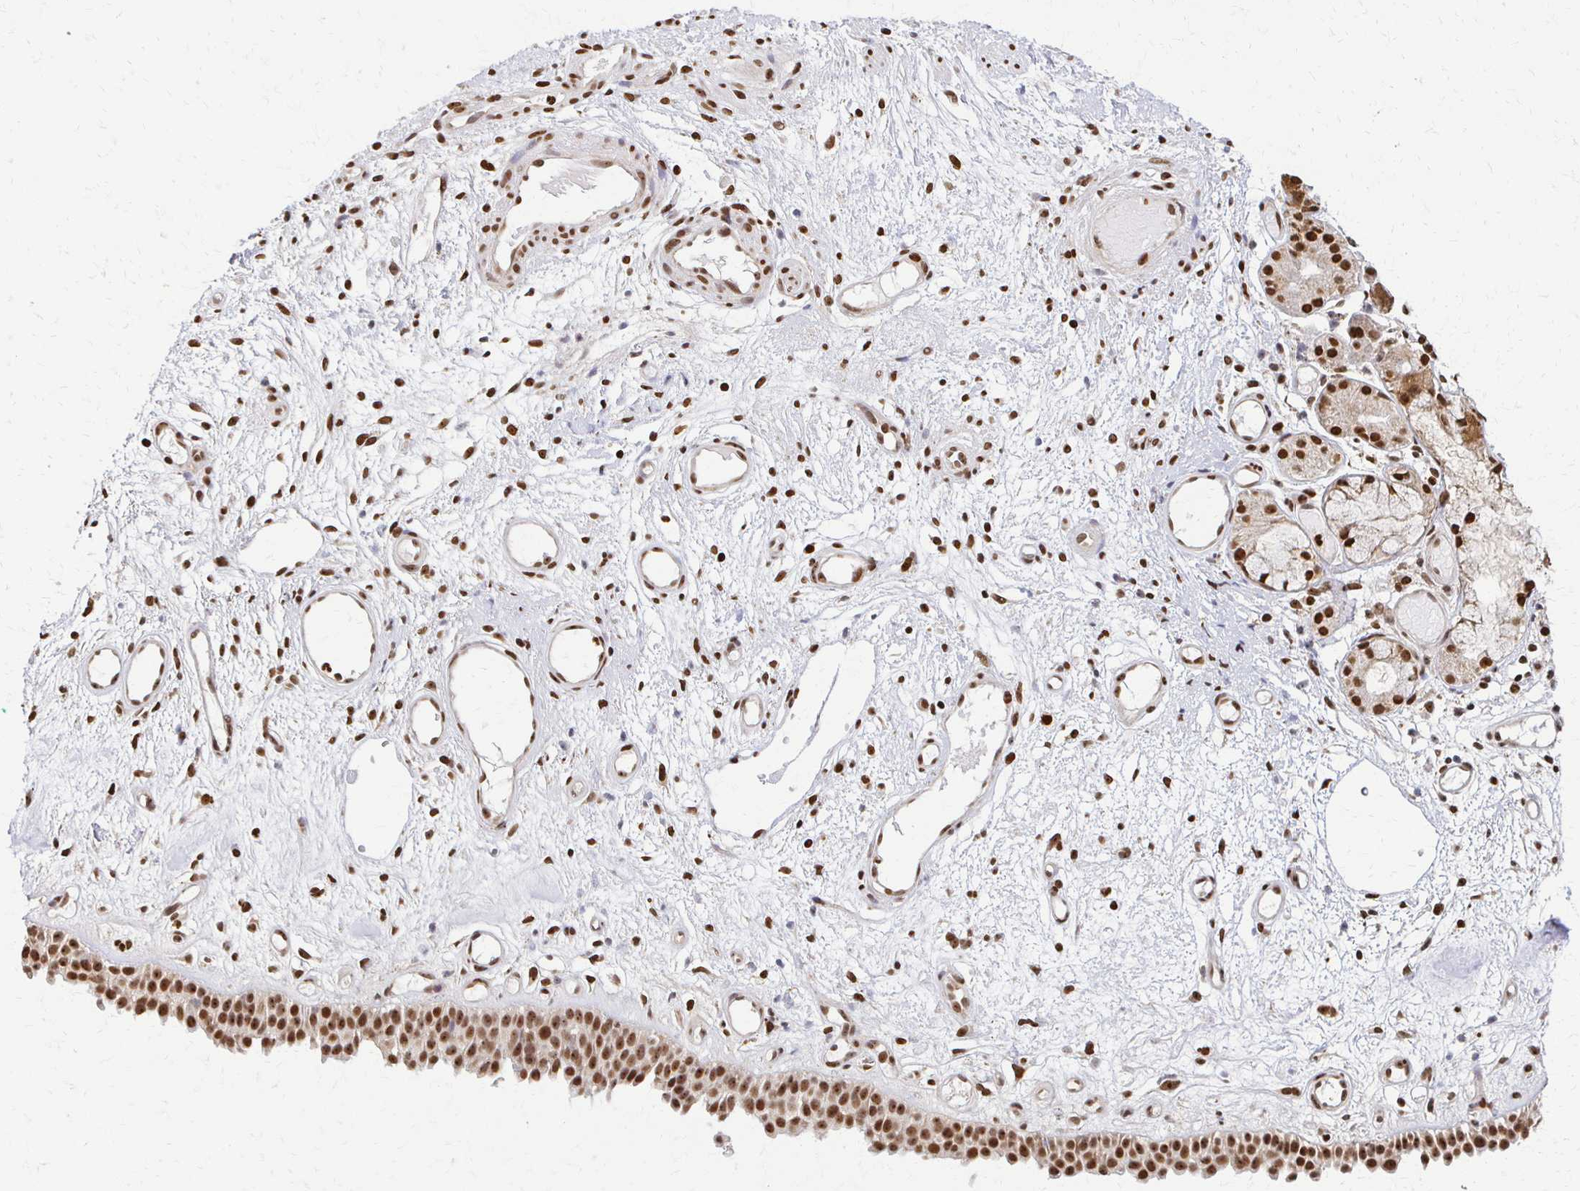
{"staining": {"intensity": "strong", "quantity": ">75%", "location": "nuclear"}, "tissue": "nasopharynx", "cell_type": "Respiratory epithelial cells", "image_type": "normal", "snomed": [{"axis": "morphology", "description": "Normal tissue, NOS"}, {"axis": "morphology", "description": "Inflammation, NOS"}, {"axis": "topography", "description": "Nasopharynx"}], "caption": "Normal nasopharynx displays strong nuclear expression in approximately >75% of respiratory epithelial cells, visualized by immunohistochemistry. (DAB (3,3'-diaminobenzidine) IHC with brightfield microscopy, high magnification).", "gene": "HOXA9", "patient": {"sex": "male", "age": 54}}